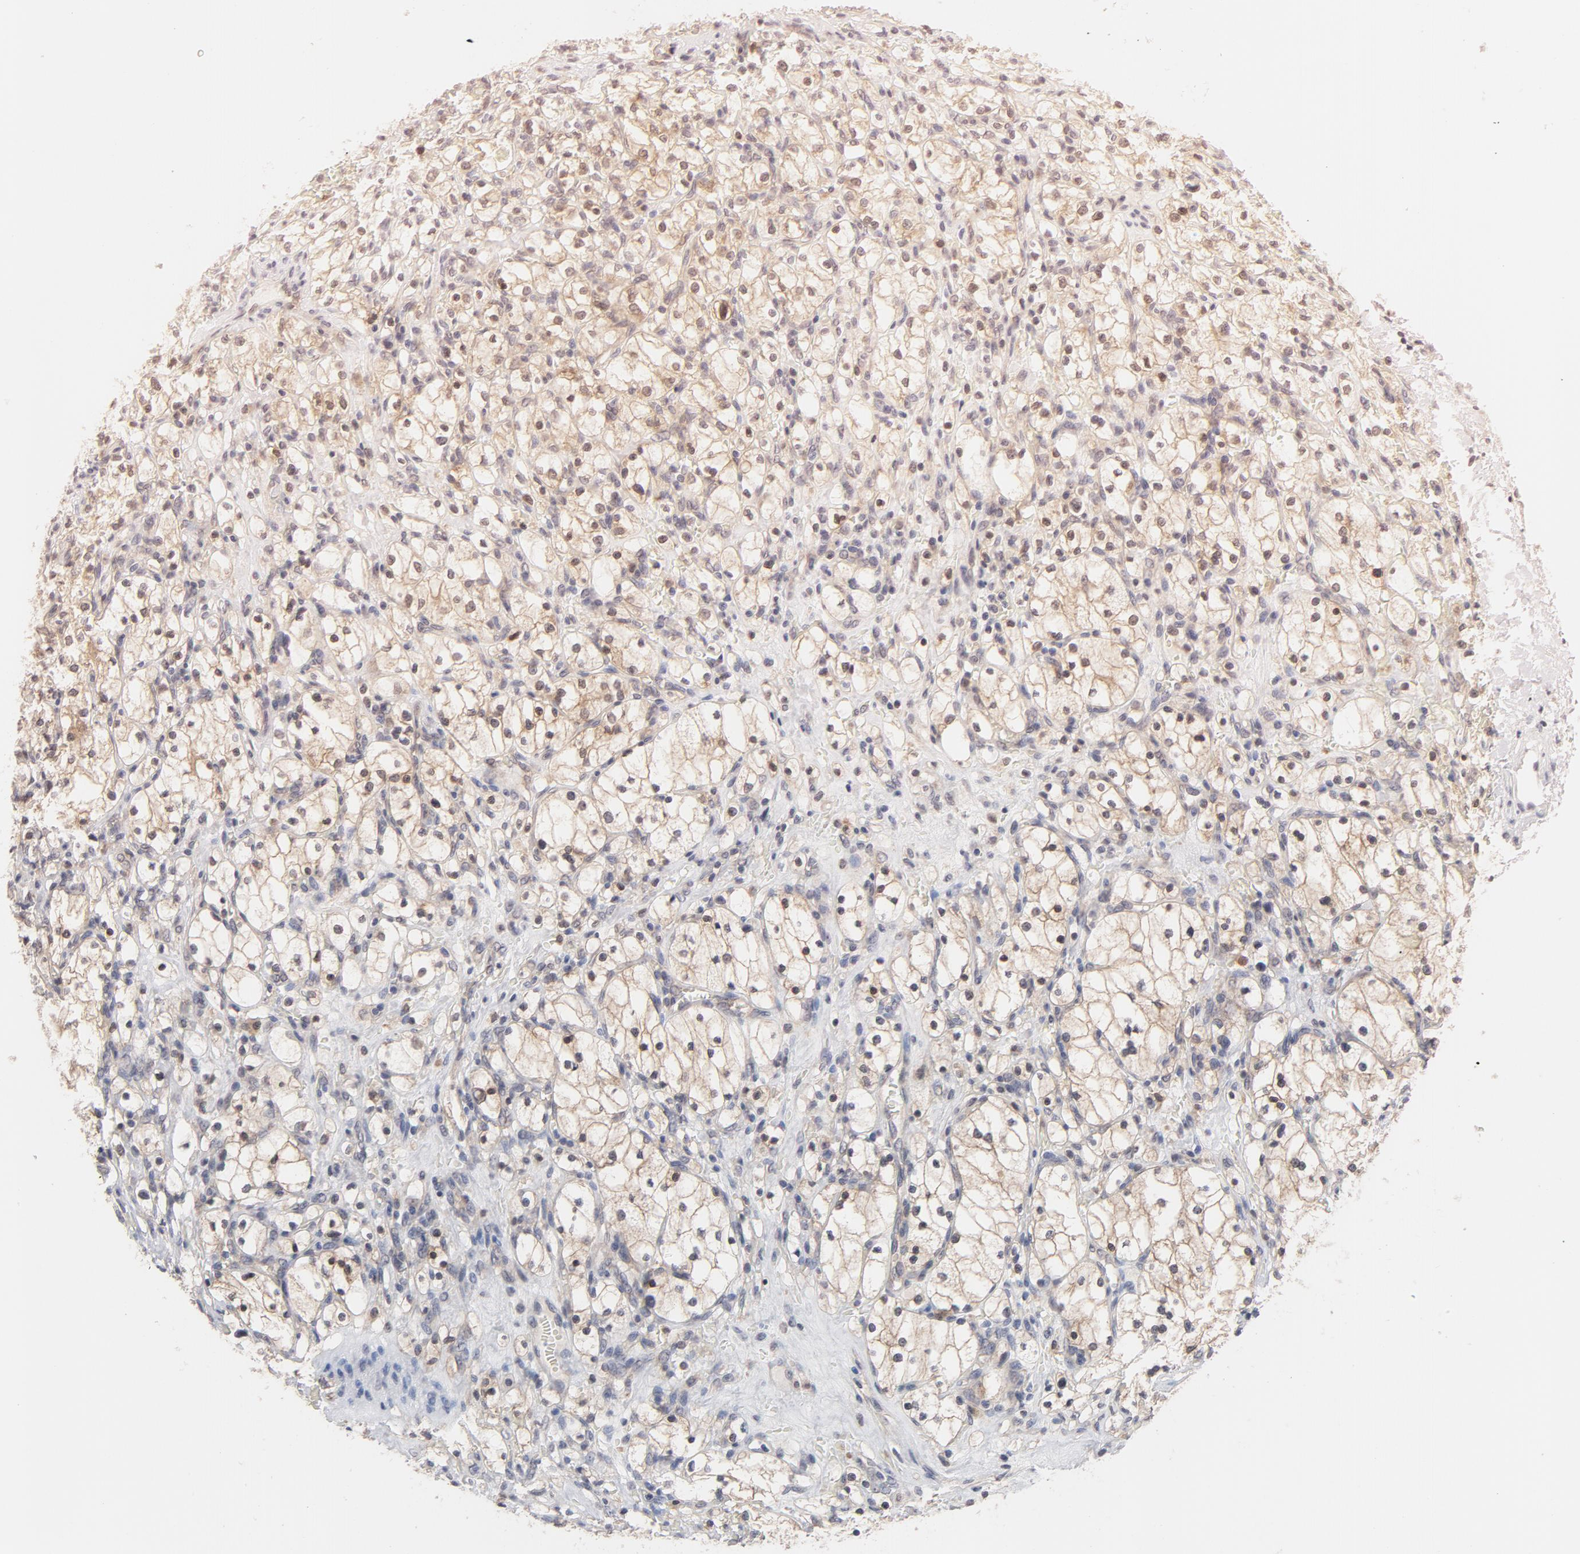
{"staining": {"intensity": "weak", "quantity": ">75%", "location": "cytoplasmic/membranous,nuclear"}, "tissue": "renal cancer", "cell_type": "Tumor cells", "image_type": "cancer", "snomed": [{"axis": "morphology", "description": "Adenocarcinoma, NOS"}, {"axis": "topography", "description": "Kidney"}], "caption": "A low amount of weak cytoplasmic/membranous and nuclear staining is identified in about >75% of tumor cells in renal adenocarcinoma tissue.", "gene": "PRDX1", "patient": {"sex": "female", "age": 83}}